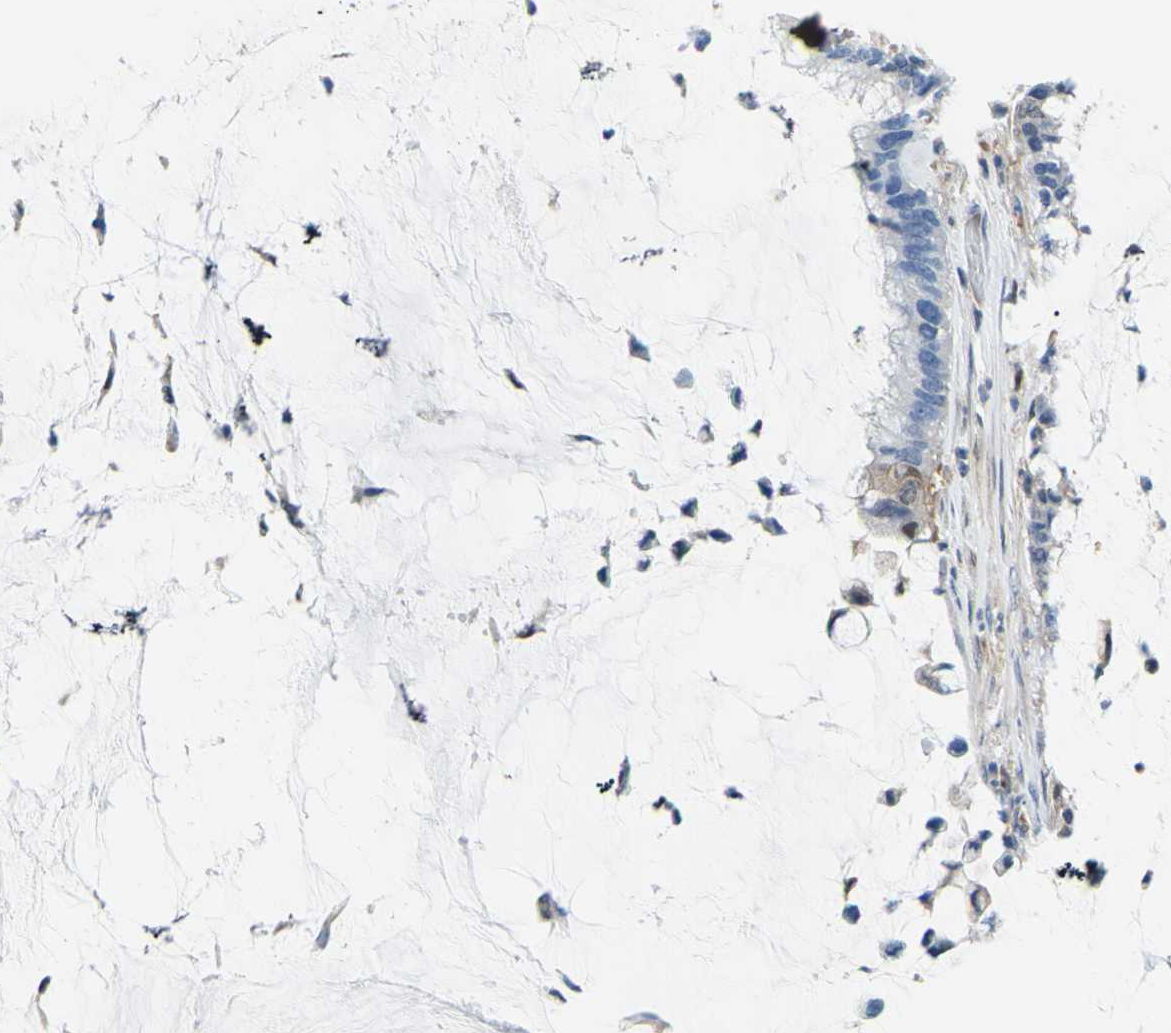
{"staining": {"intensity": "weak", "quantity": "25%-75%", "location": "cytoplasmic/membranous"}, "tissue": "pancreatic cancer", "cell_type": "Tumor cells", "image_type": "cancer", "snomed": [{"axis": "morphology", "description": "Adenocarcinoma, NOS"}, {"axis": "topography", "description": "Pancreas"}], "caption": "Protein expression analysis of pancreatic adenocarcinoma shows weak cytoplasmic/membranous staining in about 25%-75% of tumor cells.", "gene": "UPK3B", "patient": {"sex": "male", "age": 41}}